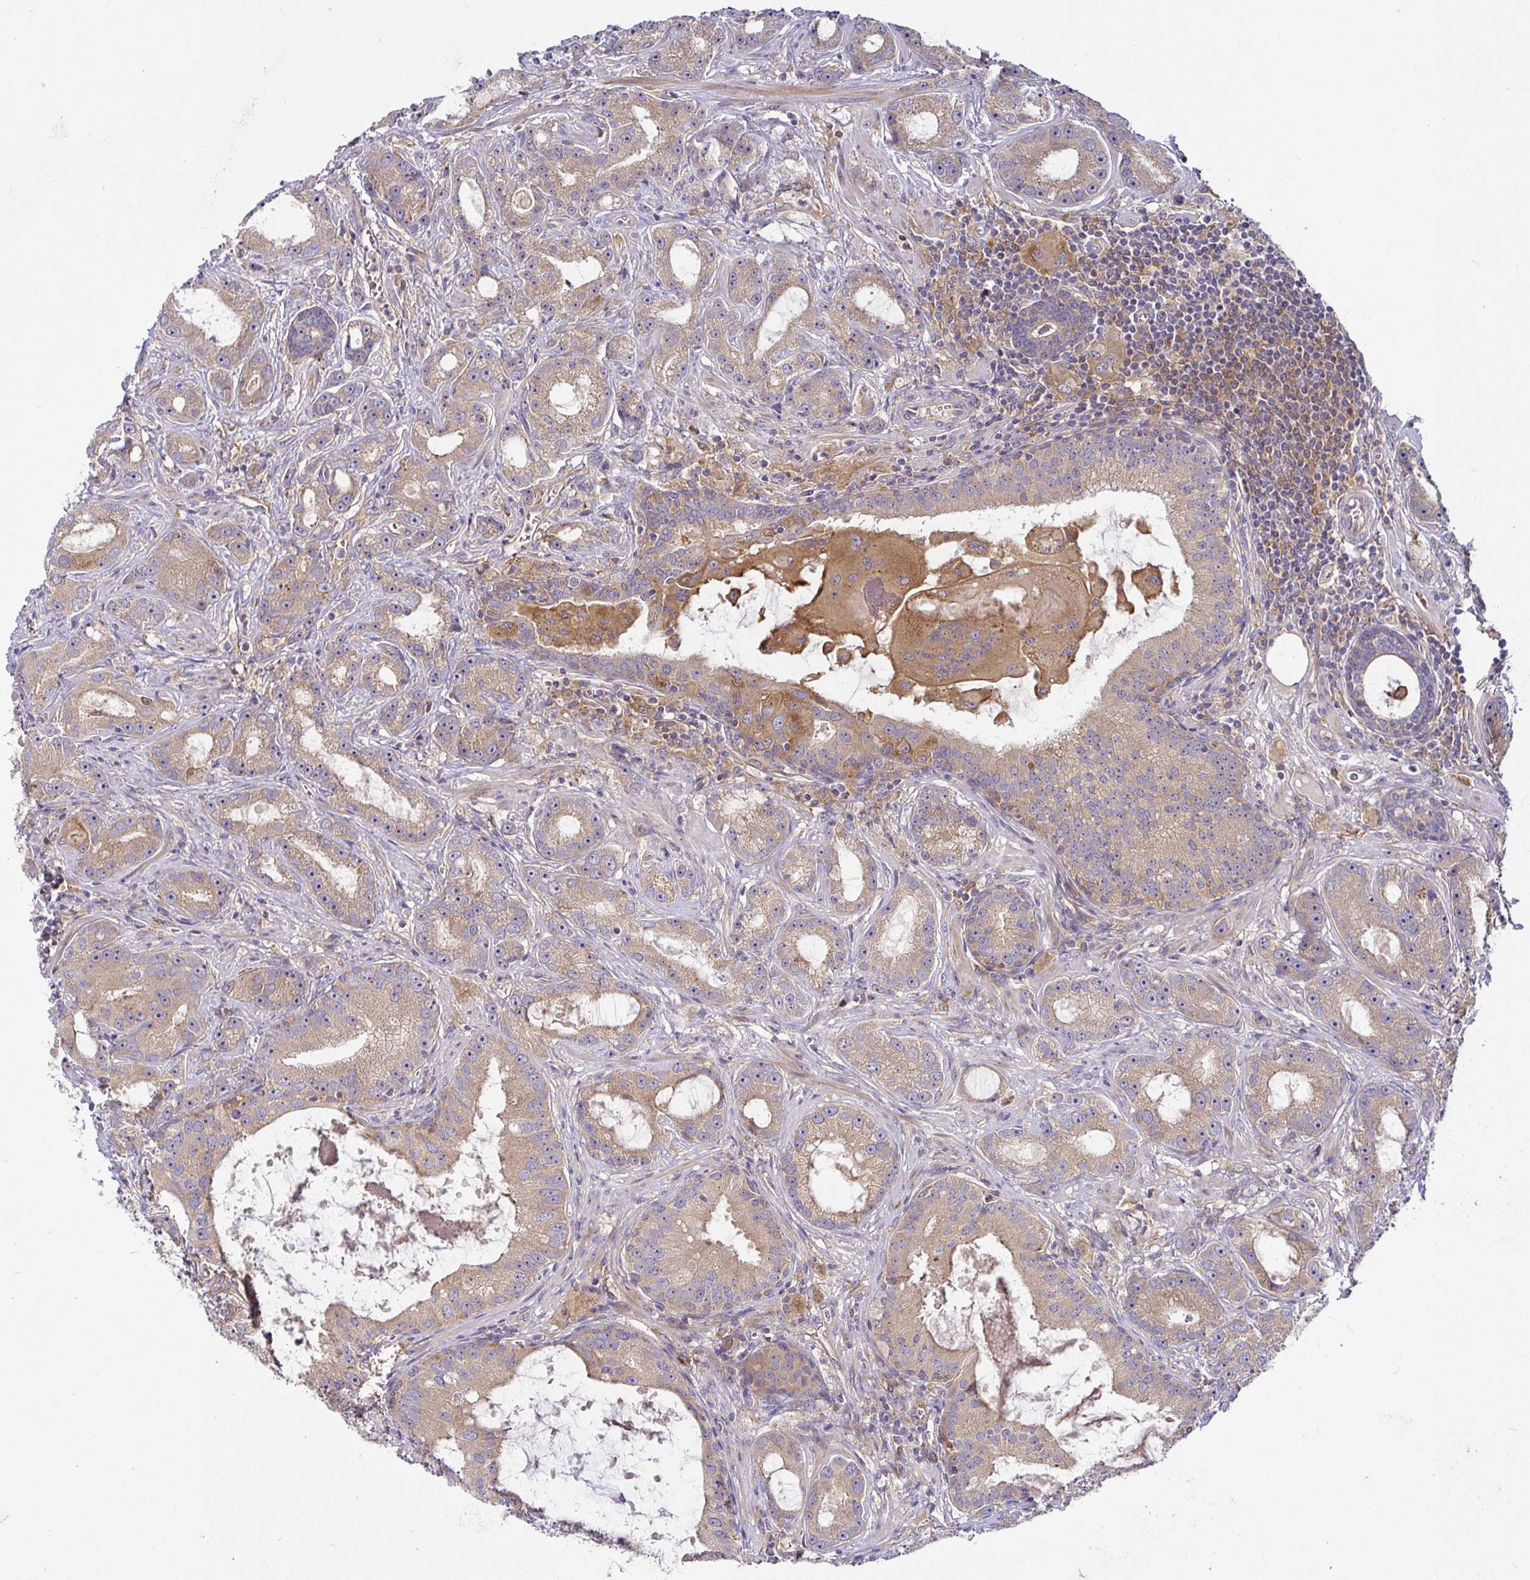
{"staining": {"intensity": "moderate", "quantity": ">75%", "location": "cytoplasmic/membranous"}, "tissue": "prostate cancer", "cell_type": "Tumor cells", "image_type": "cancer", "snomed": [{"axis": "morphology", "description": "Adenocarcinoma, High grade"}, {"axis": "topography", "description": "Prostate"}], "caption": "Moderate cytoplasmic/membranous positivity is identified in approximately >75% of tumor cells in prostate cancer. Using DAB (brown) and hematoxylin (blue) stains, captured at high magnification using brightfield microscopy.", "gene": "SNX8", "patient": {"sex": "male", "age": 65}}